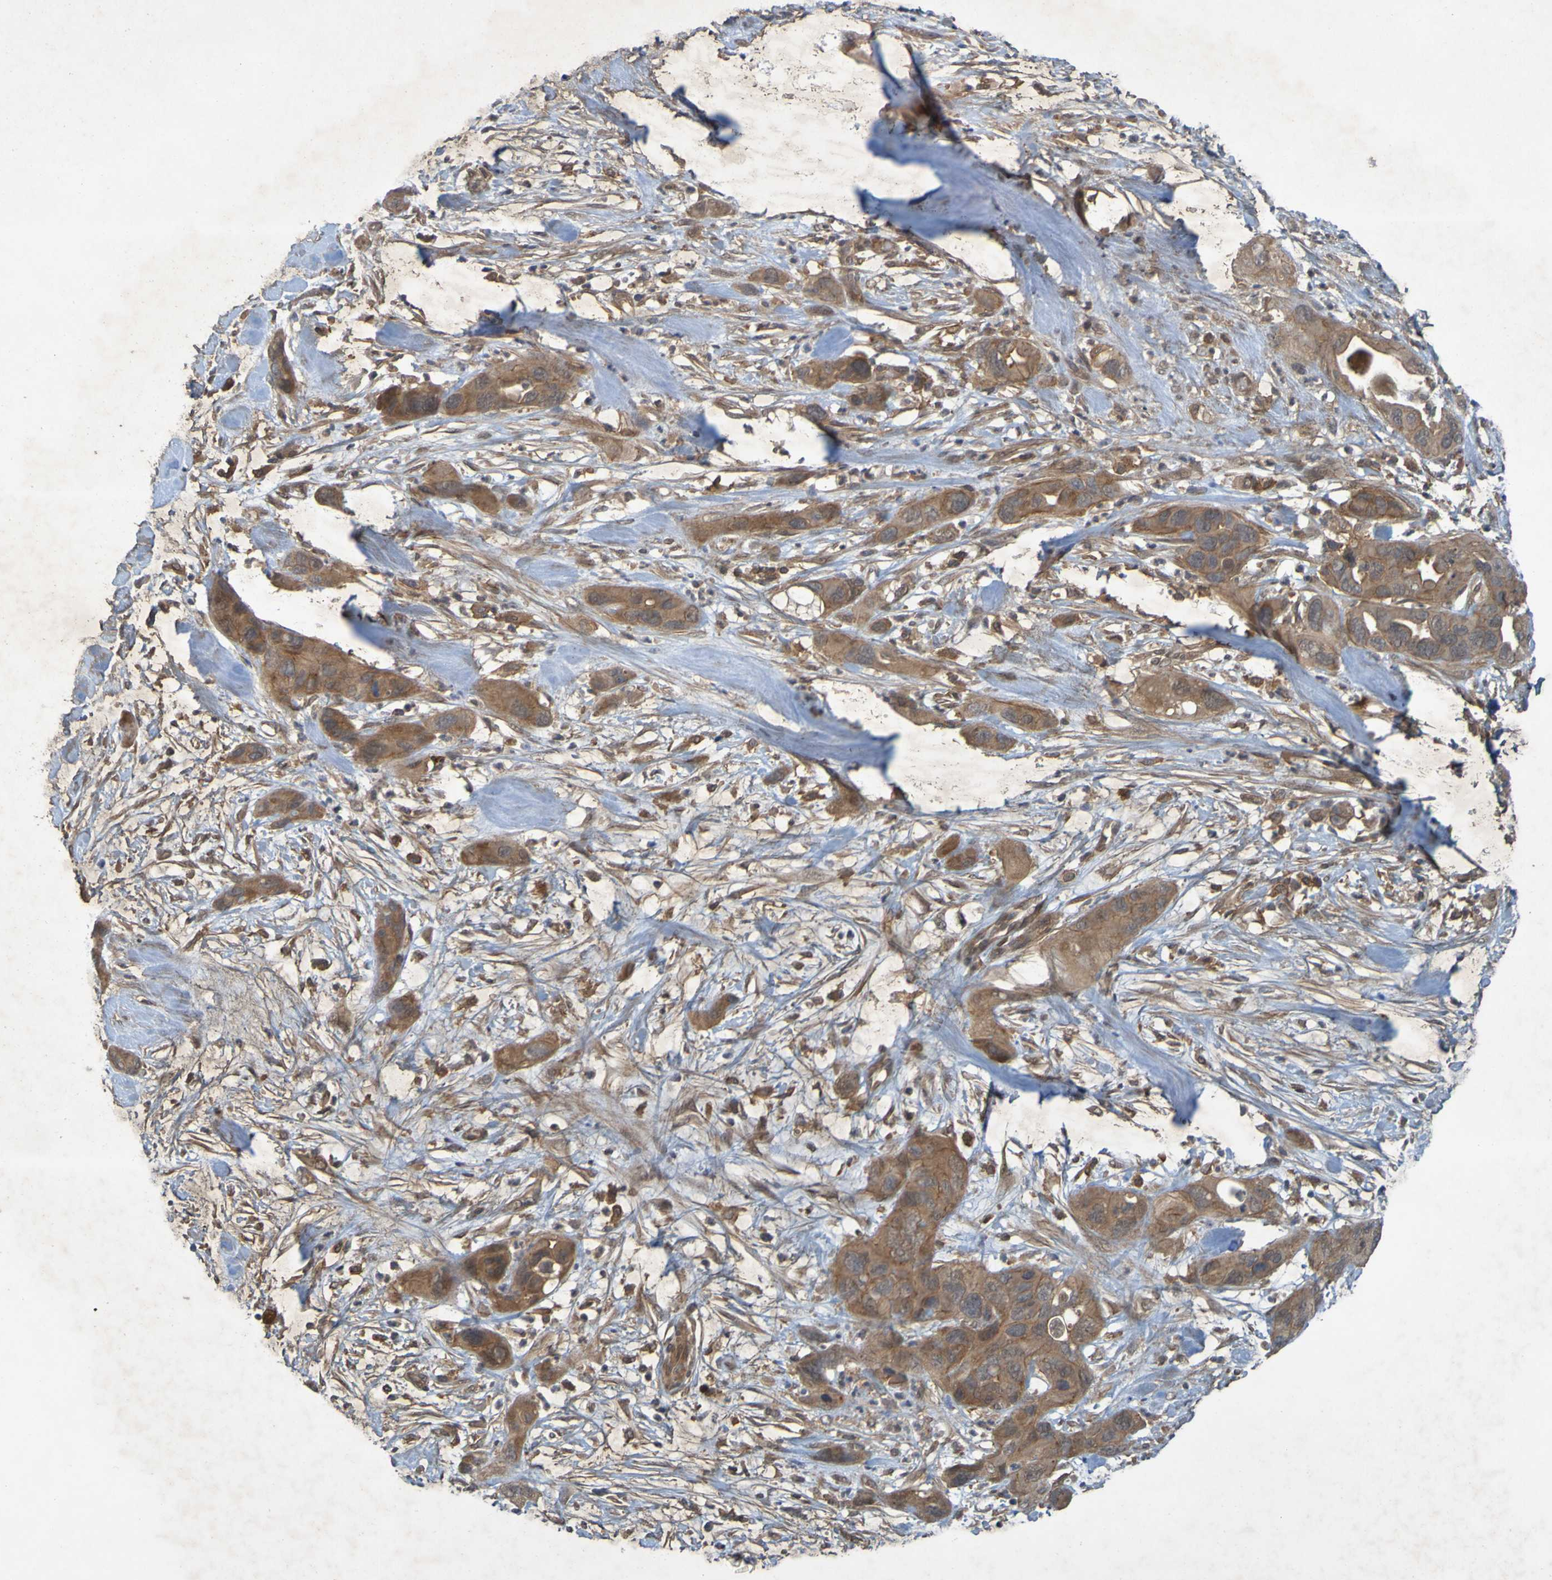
{"staining": {"intensity": "moderate", "quantity": ">75%", "location": "cytoplasmic/membranous"}, "tissue": "pancreatic cancer", "cell_type": "Tumor cells", "image_type": "cancer", "snomed": [{"axis": "morphology", "description": "Adenocarcinoma, NOS"}, {"axis": "topography", "description": "Pancreas"}], "caption": "DAB immunohistochemical staining of human pancreatic cancer demonstrates moderate cytoplasmic/membranous protein positivity in about >75% of tumor cells.", "gene": "ARHGEF11", "patient": {"sex": "female", "age": 71}}